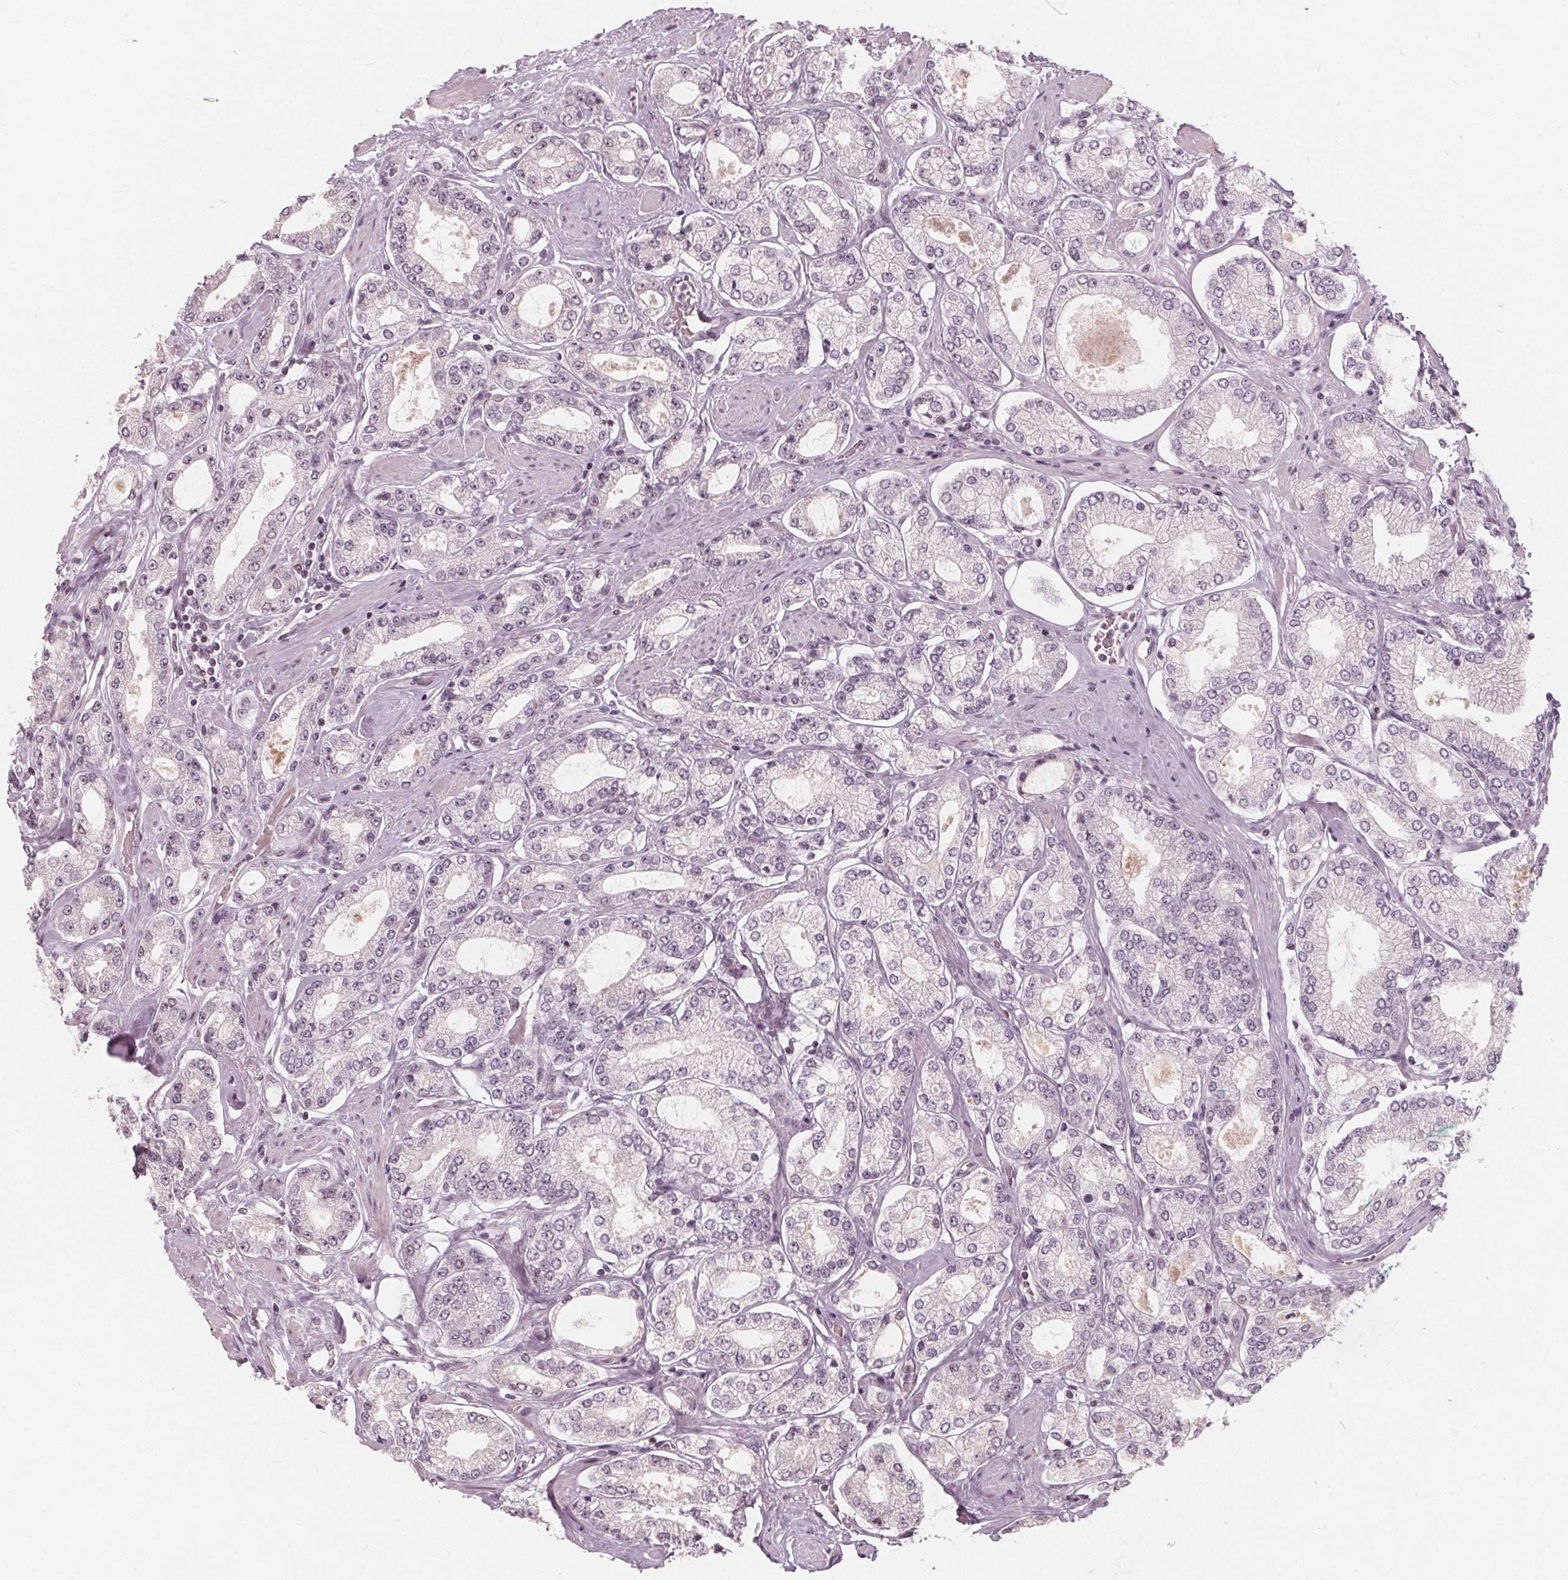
{"staining": {"intensity": "weak", "quantity": "<25%", "location": "nuclear"}, "tissue": "prostate cancer", "cell_type": "Tumor cells", "image_type": "cancer", "snomed": [{"axis": "morphology", "description": "Adenocarcinoma, High grade"}, {"axis": "topography", "description": "Prostate"}], "caption": "Immunohistochemical staining of human prostate cancer reveals no significant positivity in tumor cells.", "gene": "NUP210L", "patient": {"sex": "male", "age": 68}}